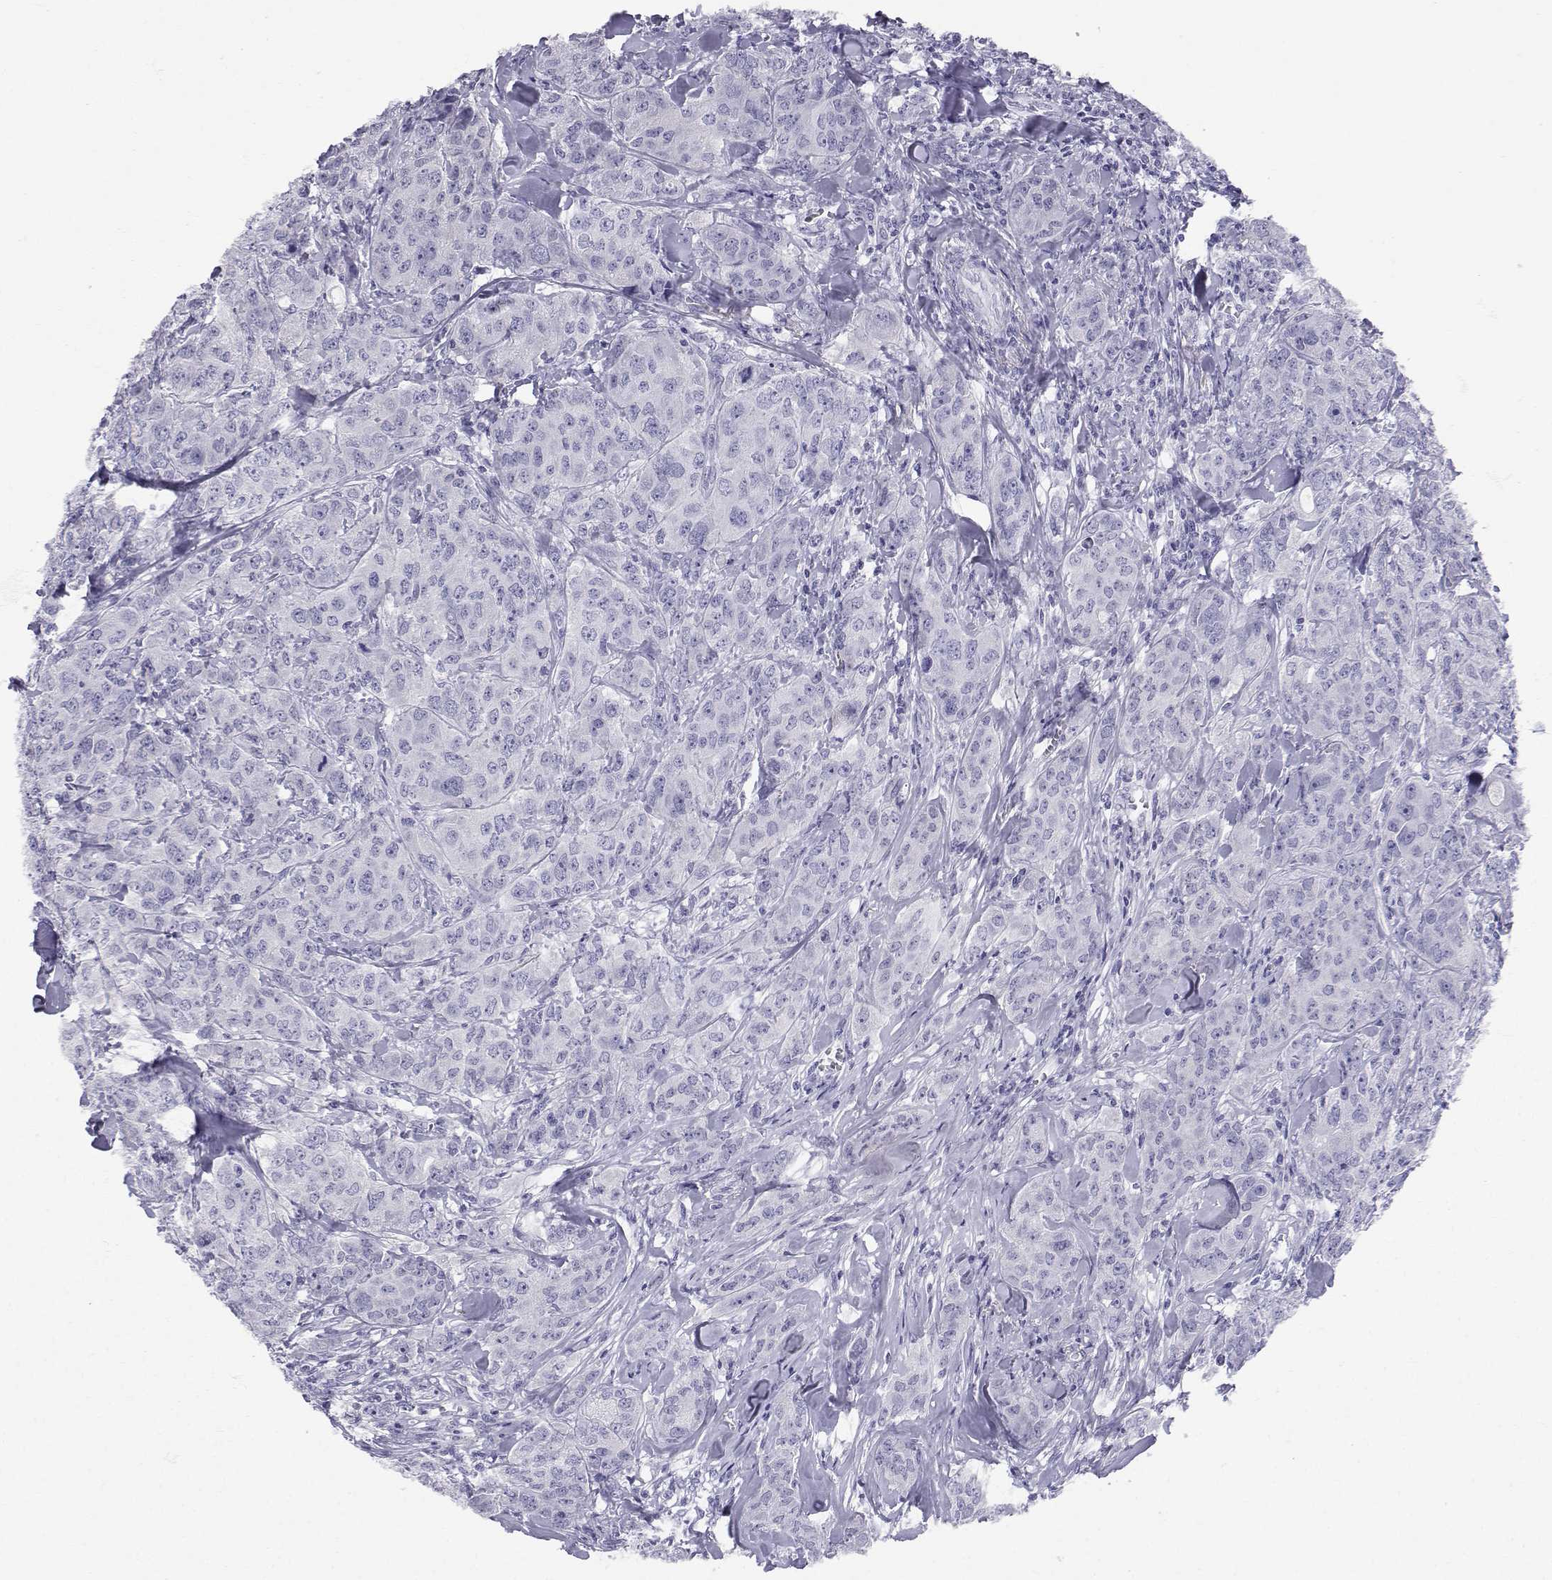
{"staining": {"intensity": "negative", "quantity": "none", "location": "none"}, "tissue": "breast cancer", "cell_type": "Tumor cells", "image_type": "cancer", "snomed": [{"axis": "morphology", "description": "Duct carcinoma"}, {"axis": "topography", "description": "Breast"}], "caption": "Tumor cells are negative for protein expression in human breast cancer.", "gene": "SLC6A3", "patient": {"sex": "female", "age": 43}}